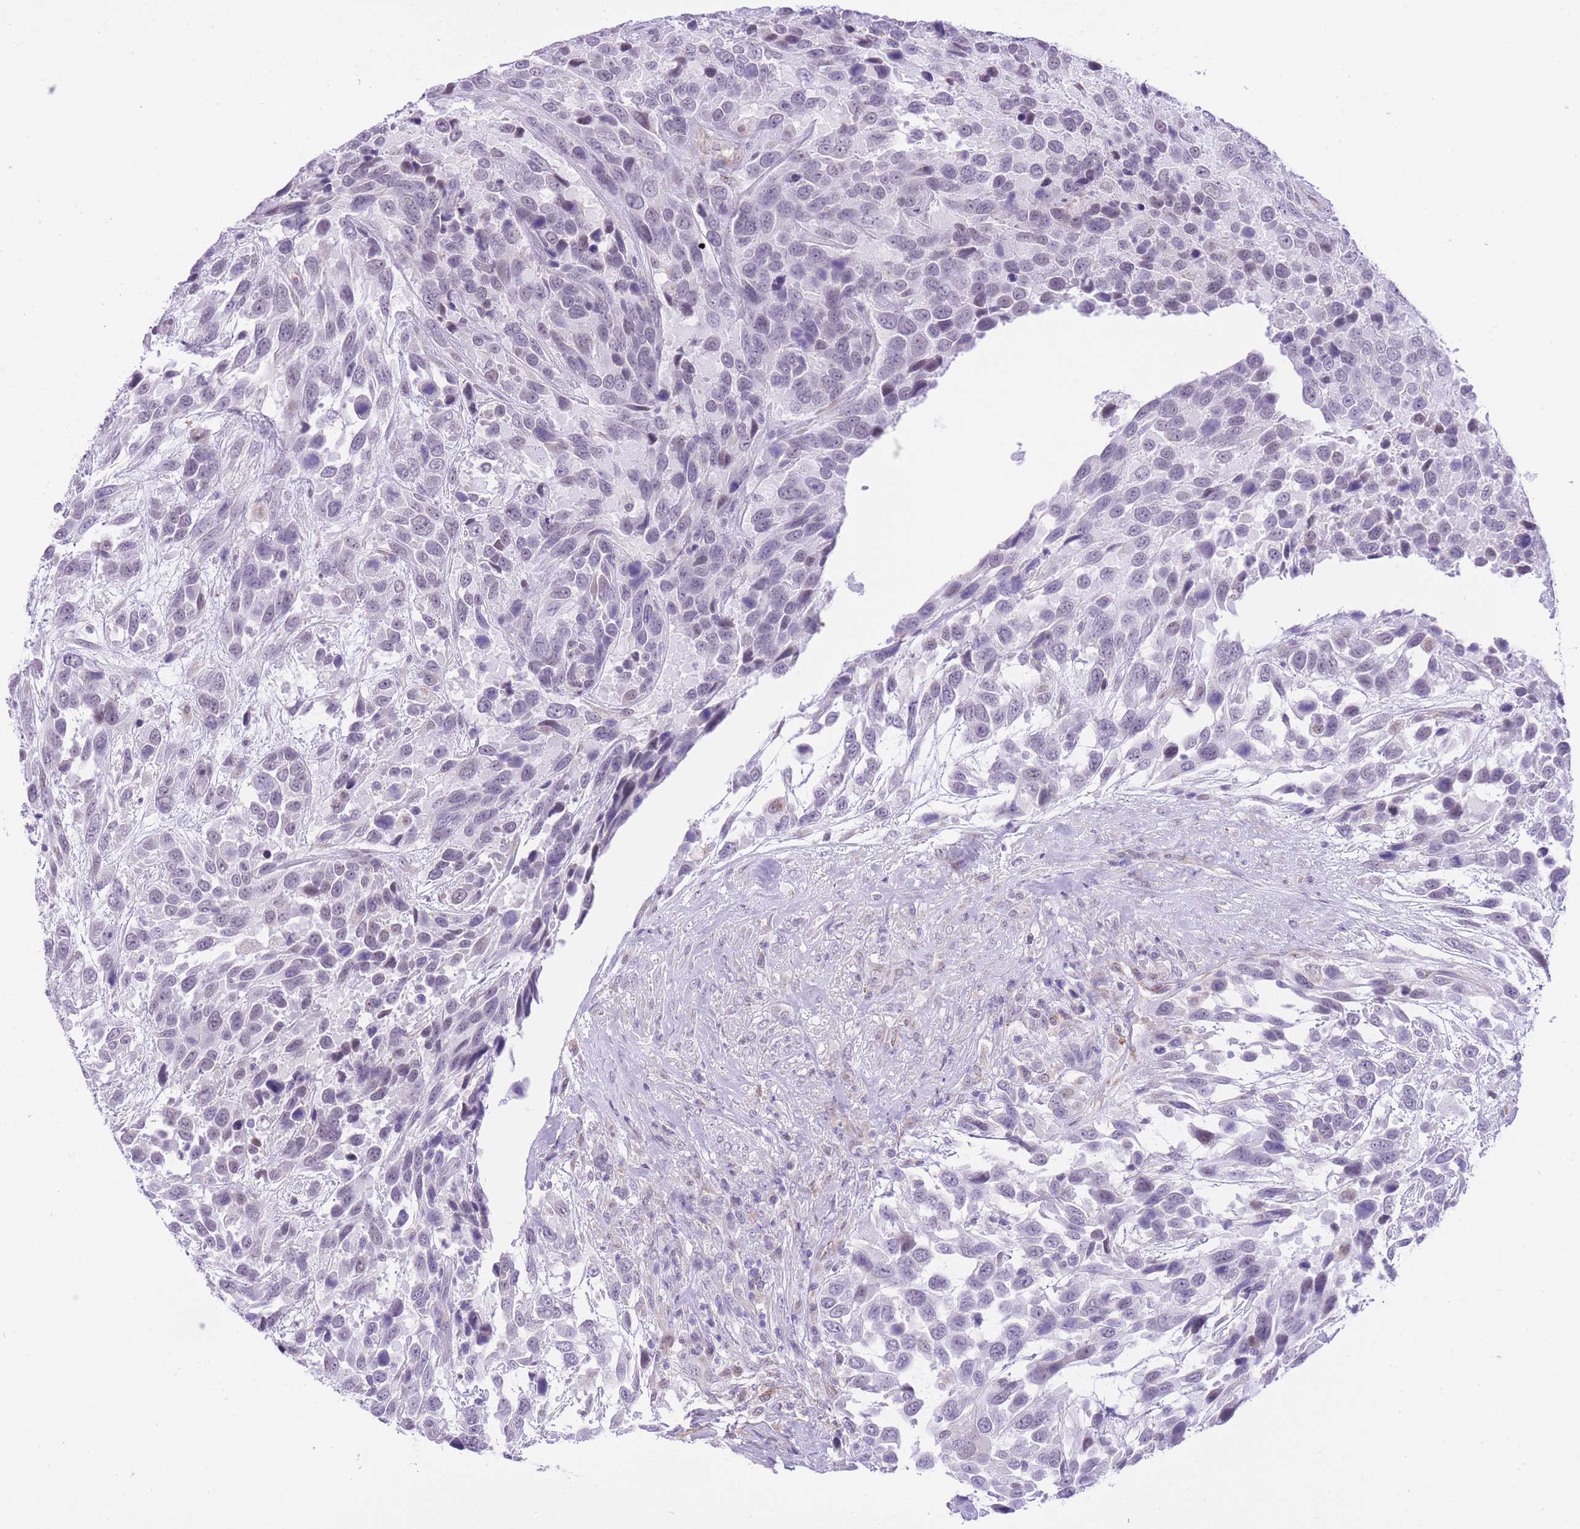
{"staining": {"intensity": "negative", "quantity": "none", "location": "none"}, "tissue": "urothelial cancer", "cell_type": "Tumor cells", "image_type": "cancer", "snomed": [{"axis": "morphology", "description": "Urothelial carcinoma, High grade"}, {"axis": "topography", "description": "Urinary bladder"}], "caption": "IHC image of high-grade urothelial carcinoma stained for a protein (brown), which demonstrates no positivity in tumor cells.", "gene": "MEIOSIN", "patient": {"sex": "female", "age": 70}}